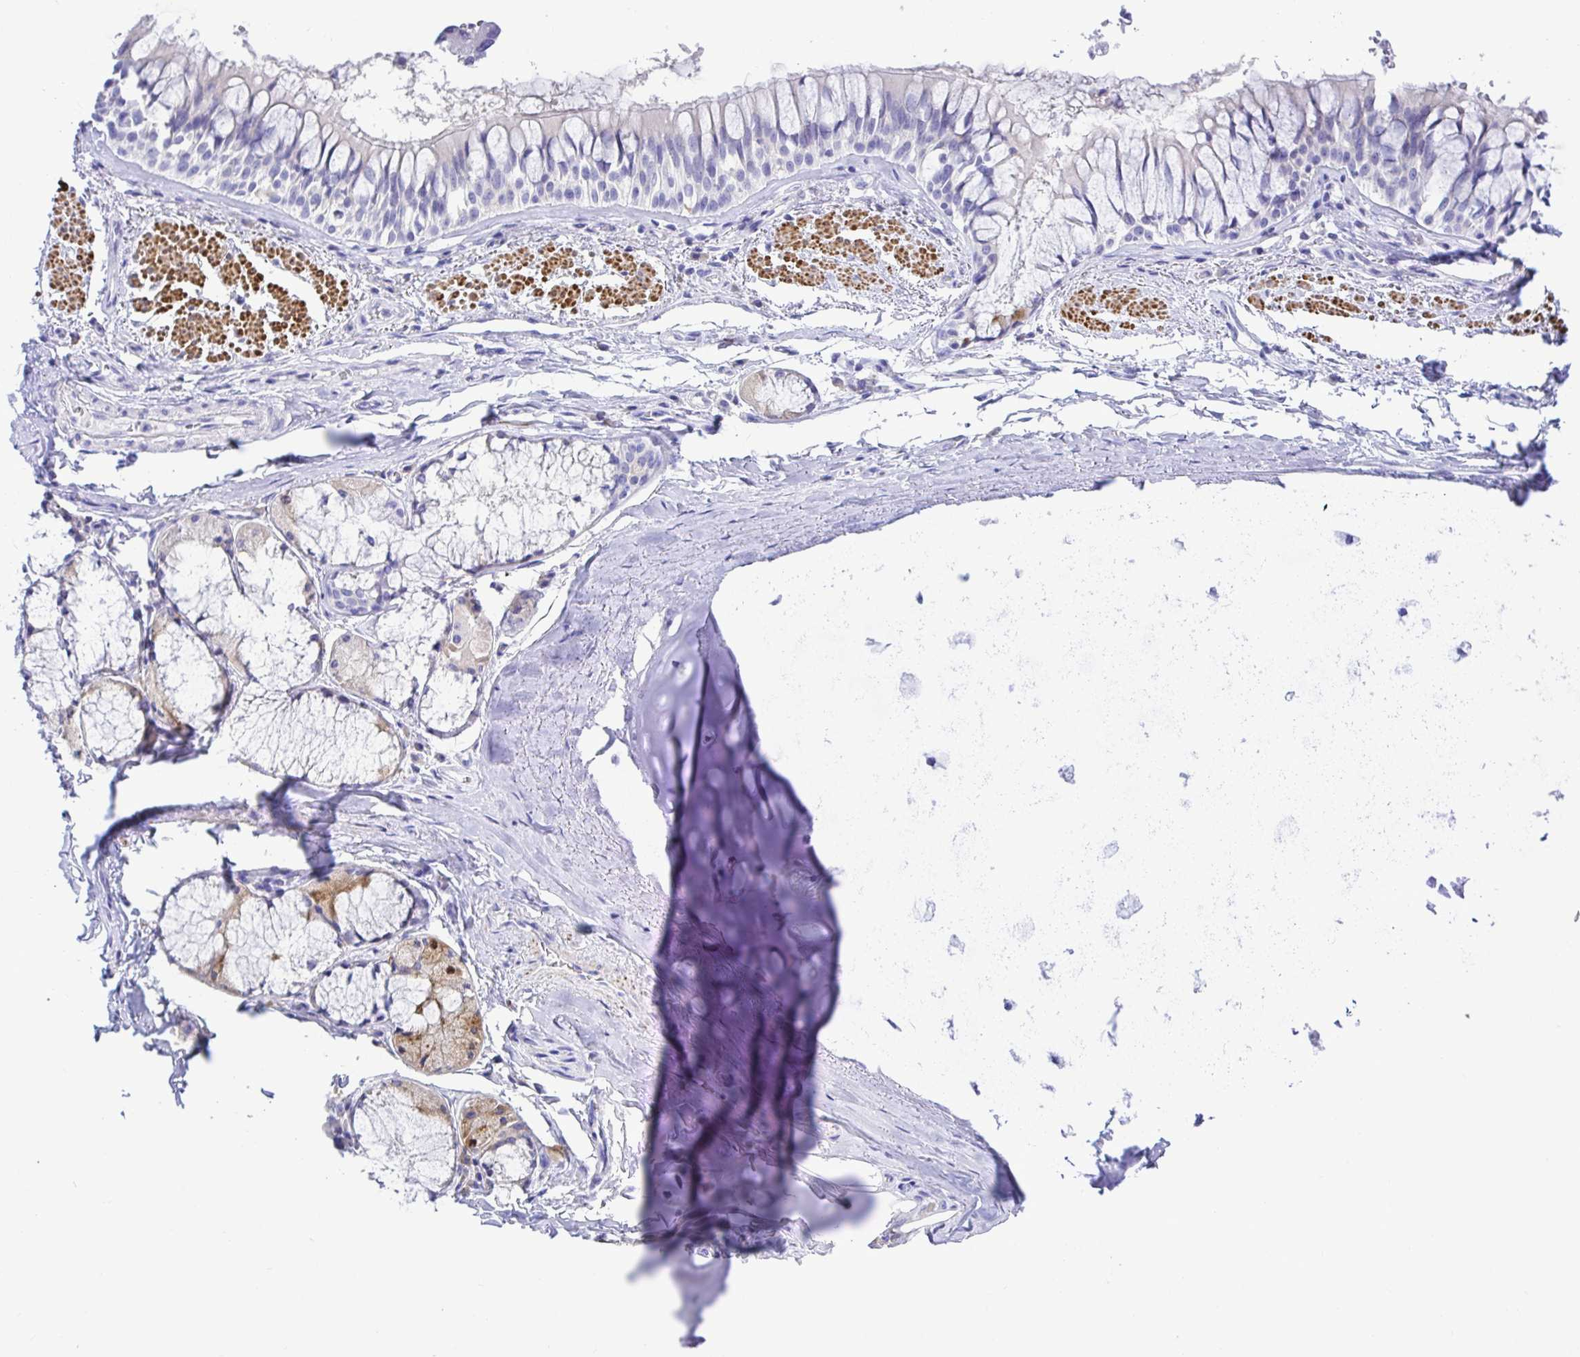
{"staining": {"intensity": "negative", "quantity": "none", "location": "none"}, "tissue": "adipose tissue", "cell_type": "Adipocytes", "image_type": "normal", "snomed": [{"axis": "morphology", "description": "Normal tissue, NOS"}, {"axis": "topography", "description": "Cartilage tissue"}, {"axis": "topography", "description": "Bronchus"}], "caption": "Immunohistochemistry micrograph of unremarkable adipose tissue stained for a protein (brown), which reveals no expression in adipocytes. The staining is performed using DAB (3,3'-diaminobenzidine) brown chromogen with nuclei counter-stained in using hematoxylin.", "gene": "BACE2", "patient": {"sex": "male", "age": 64}}